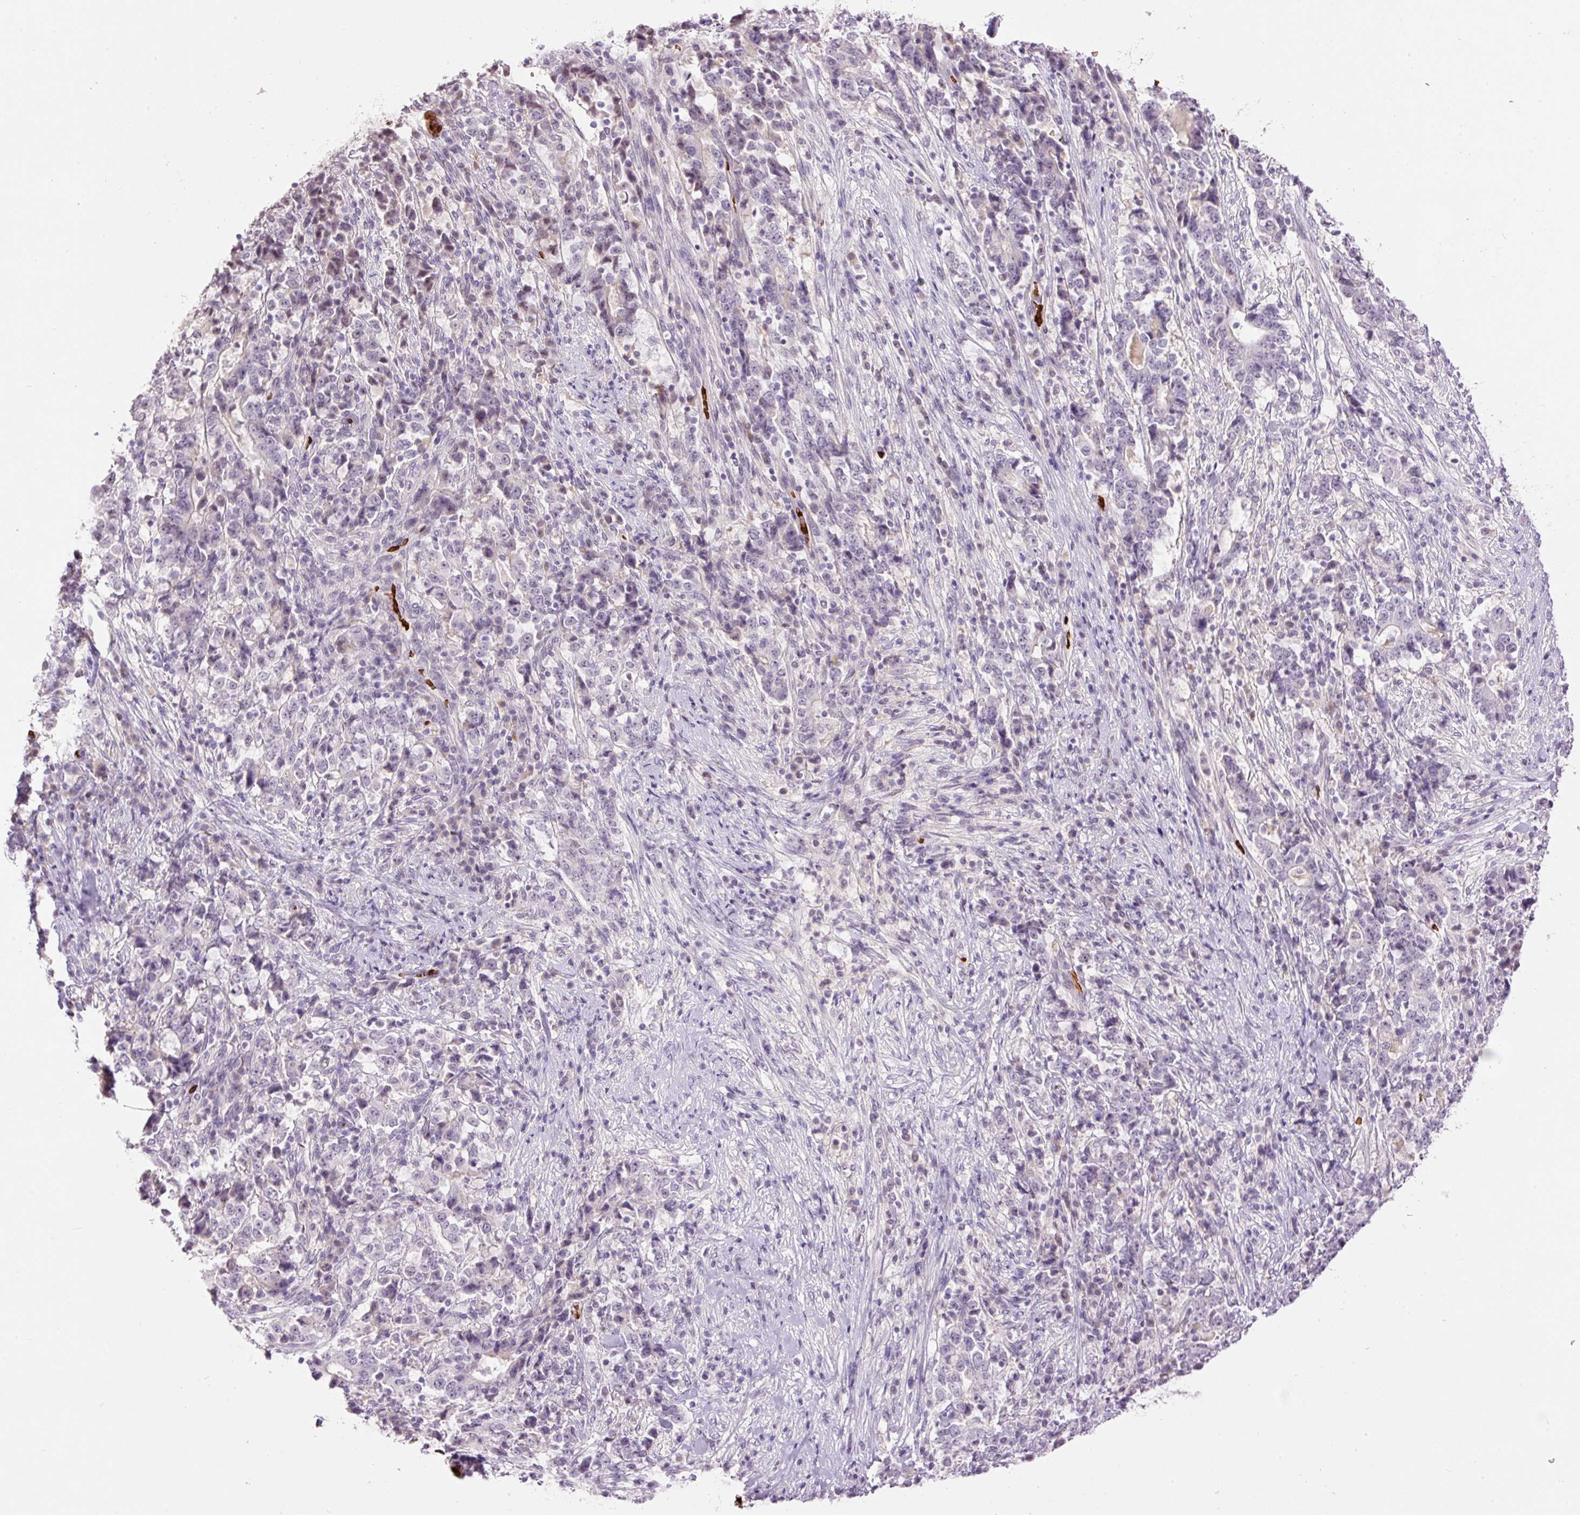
{"staining": {"intensity": "negative", "quantity": "none", "location": "none"}, "tissue": "stomach cancer", "cell_type": "Tumor cells", "image_type": "cancer", "snomed": [{"axis": "morphology", "description": "Normal tissue, NOS"}, {"axis": "morphology", "description": "Adenocarcinoma, NOS"}, {"axis": "topography", "description": "Stomach, upper"}, {"axis": "topography", "description": "Stomach"}], "caption": "The micrograph displays no significant staining in tumor cells of stomach cancer (adenocarcinoma). Brightfield microscopy of immunohistochemistry stained with DAB (3,3'-diaminobenzidine) (brown) and hematoxylin (blue), captured at high magnification.", "gene": "LY6G6D", "patient": {"sex": "male", "age": 59}}